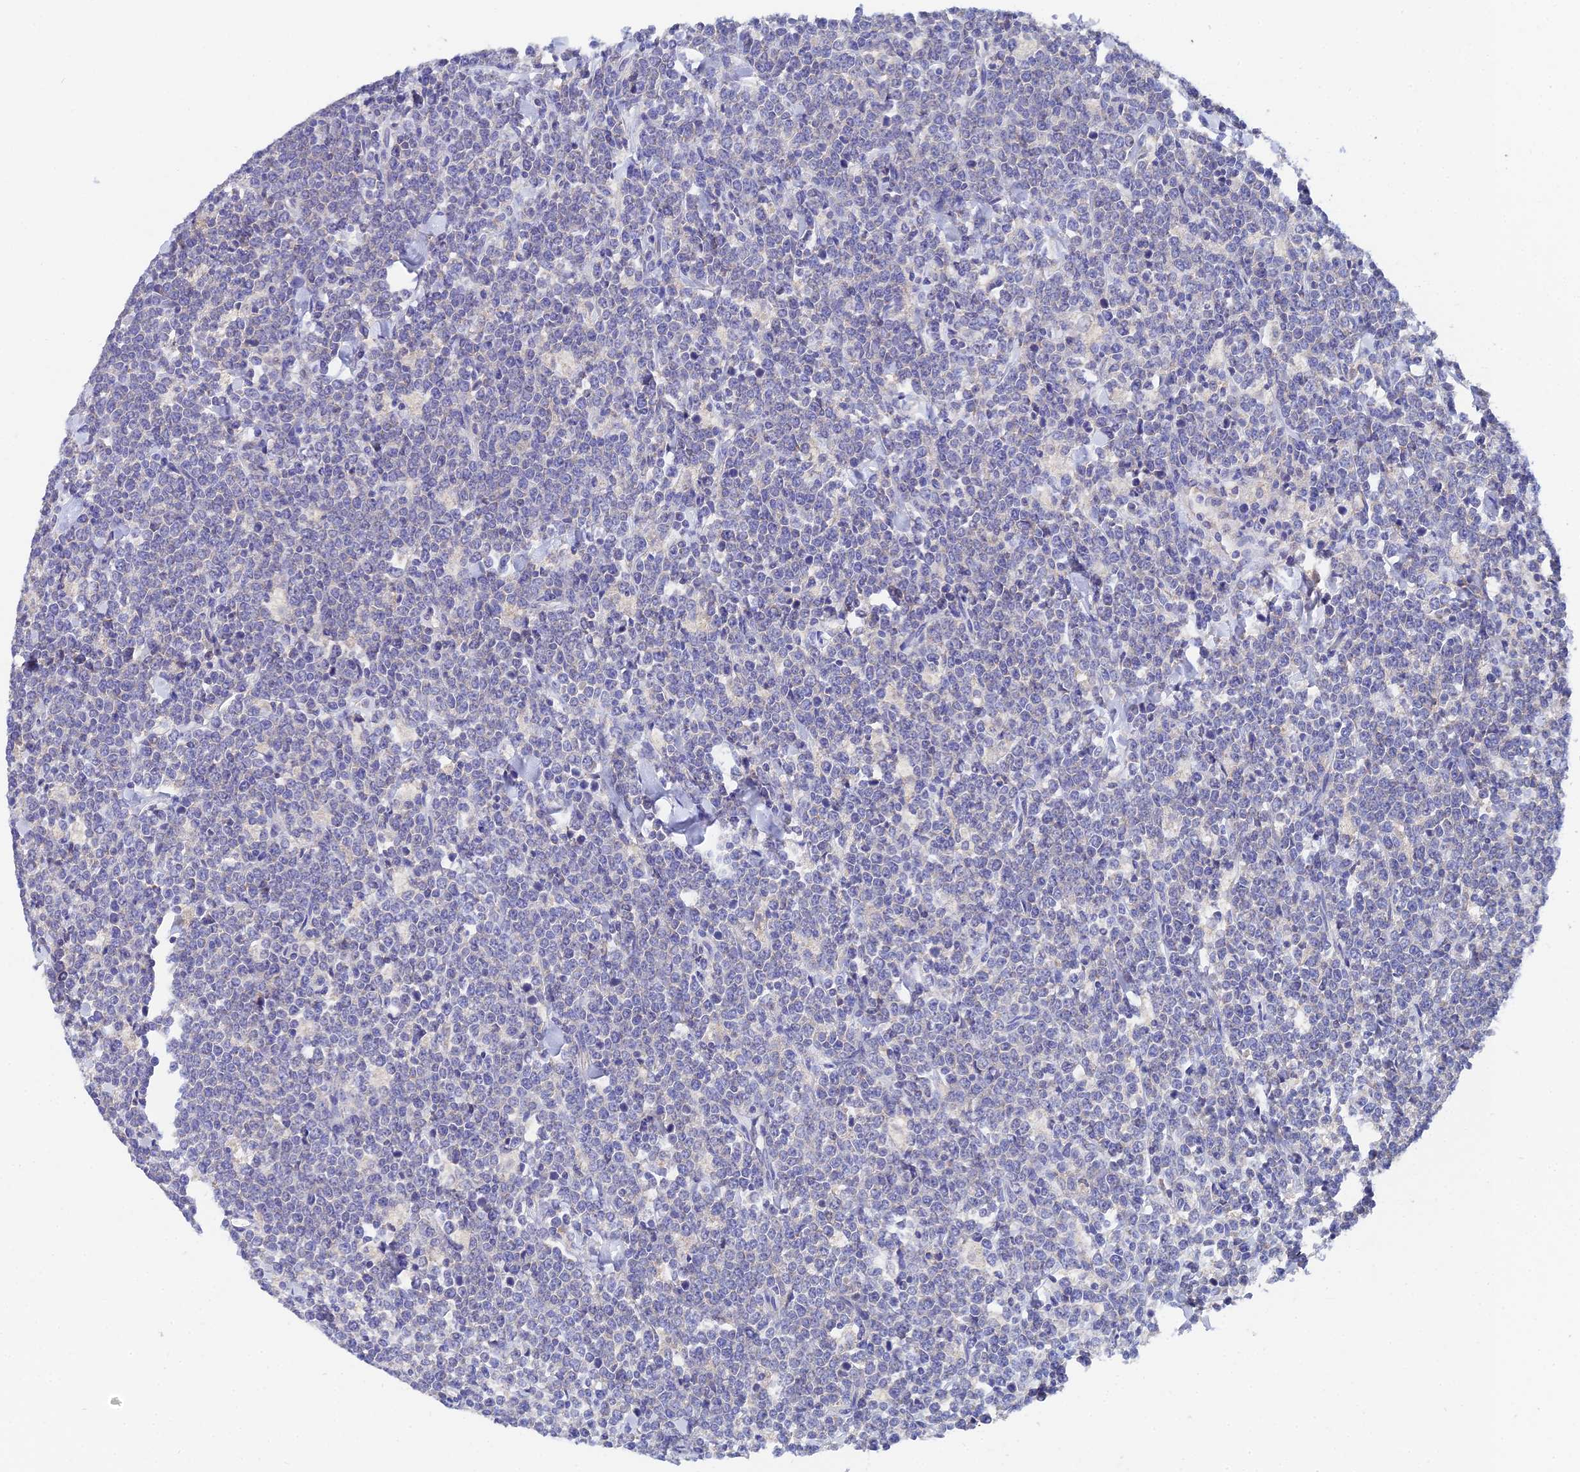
{"staining": {"intensity": "negative", "quantity": "none", "location": "none"}, "tissue": "lymphoma", "cell_type": "Tumor cells", "image_type": "cancer", "snomed": [{"axis": "morphology", "description": "Malignant lymphoma, non-Hodgkin's type, High grade"}, {"axis": "topography", "description": "Small intestine"}], "caption": "Histopathology image shows no protein staining in tumor cells of high-grade malignant lymphoma, non-Hodgkin's type tissue.", "gene": "UBE2L3", "patient": {"sex": "male", "age": 8}}